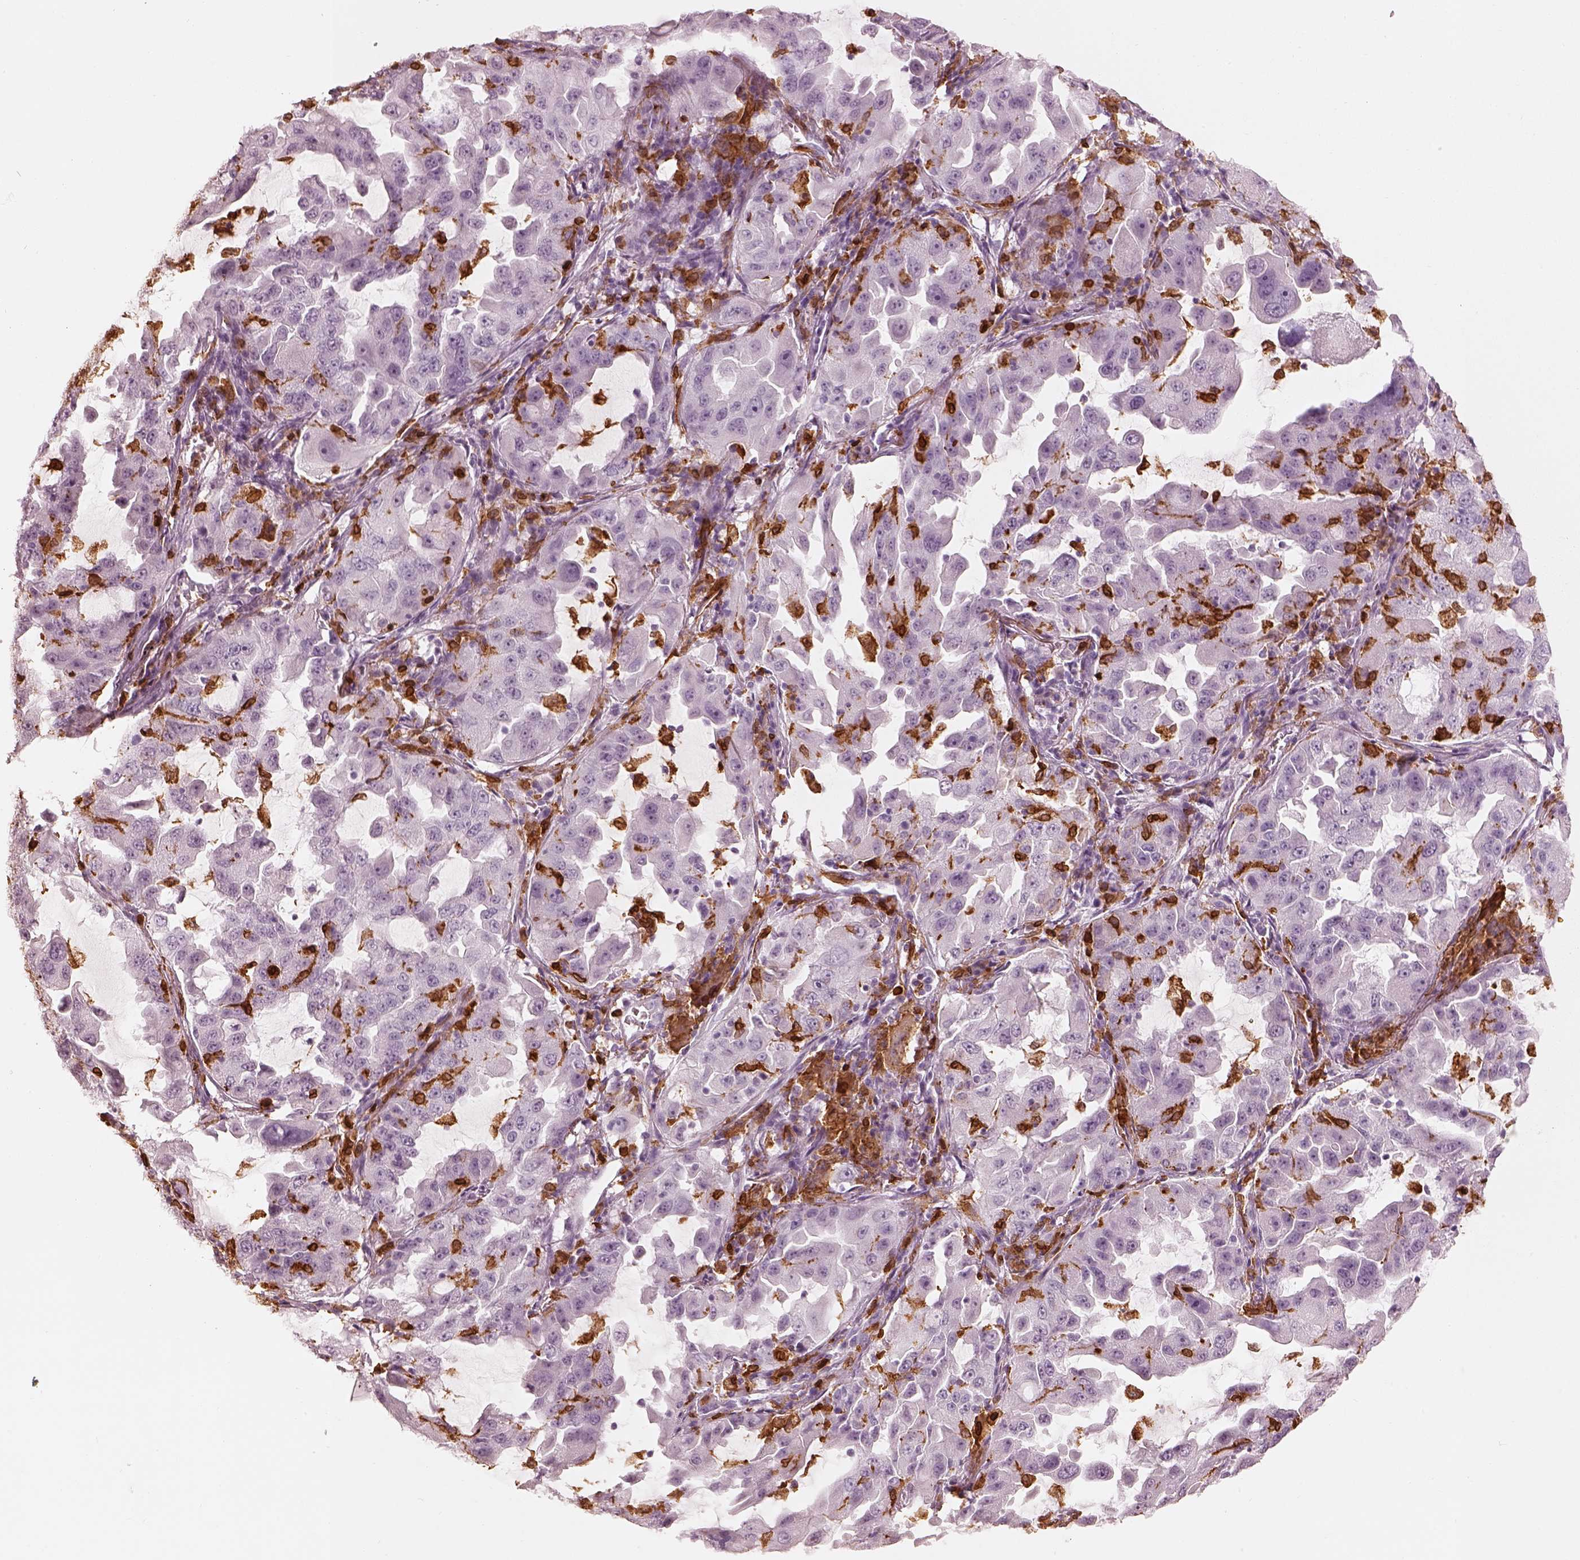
{"staining": {"intensity": "negative", "quantity": "none", "location": "none"}, "tissue": "lung cancer", "cell_type": "Tumor cells", "image_type": "cancer", "snomed": [{"axis": "morphology", "description": "Adenocarcinoma, NOS"}, {"axis": "topography", "description": "Lung"}], "caption": "The image displays no significant staining in tumor cells of lung adenocarcinoma.", "gene": "ALOX5", "patient": {"sex": "female", "age": 61}}